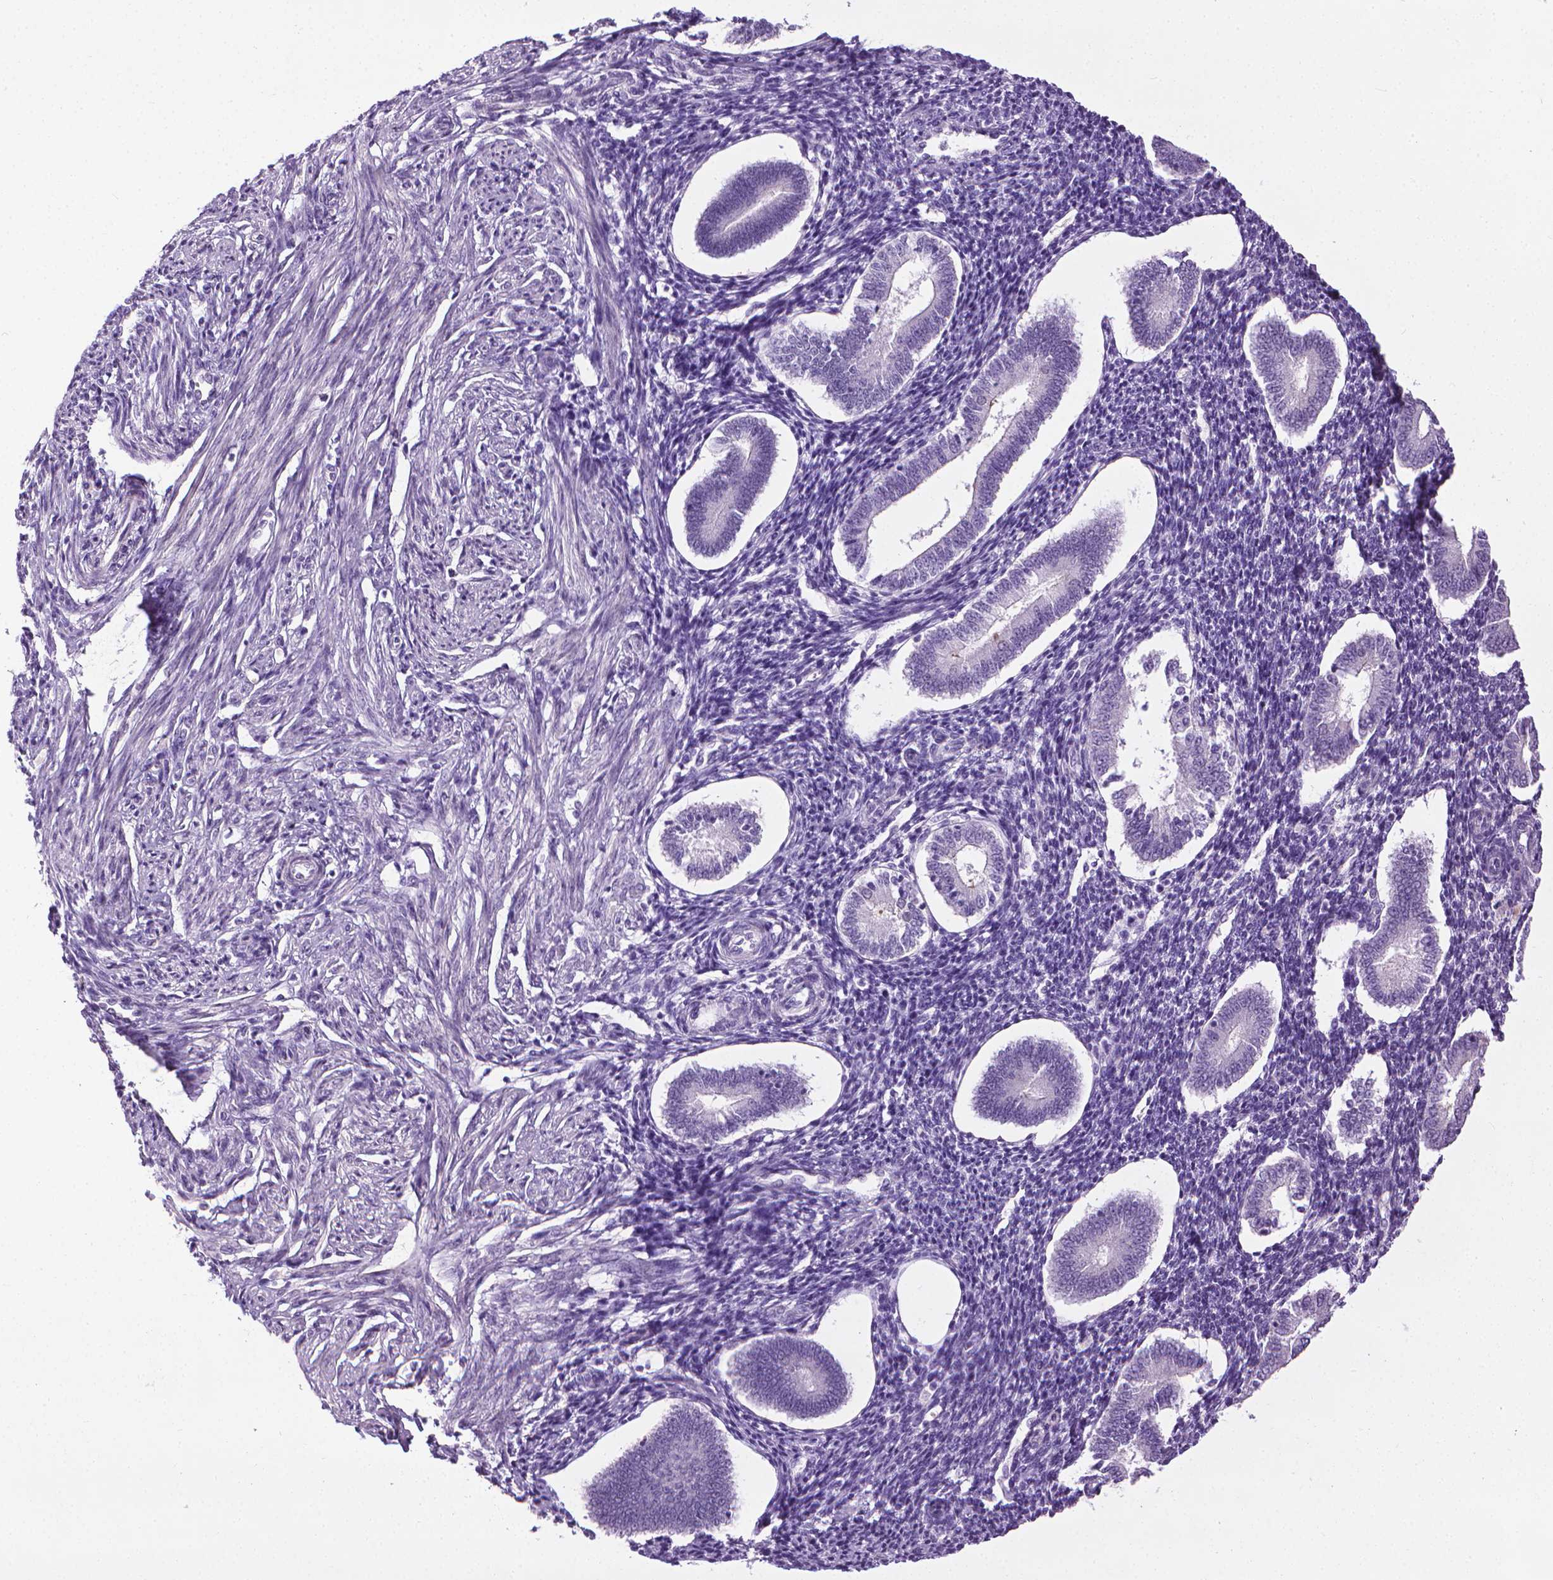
{"staining": {"intensity": "negative", "quantity": "none", "location": "none"}, "tissue": "endometrium", "cell_type": "Cells in endometrial stroma", "image_type": "normal", "snomed": [{"axis": "morphology", "description": "Normal tissue, NOS"}, {"axis": "topography", "description": "Endometrium"}], "caption": "Cells in endometrial stroma show no significant protein expression in unremarkable endometrium.", "gene": "DNAI7", "patient": {"sex": "female", "age": 40}}